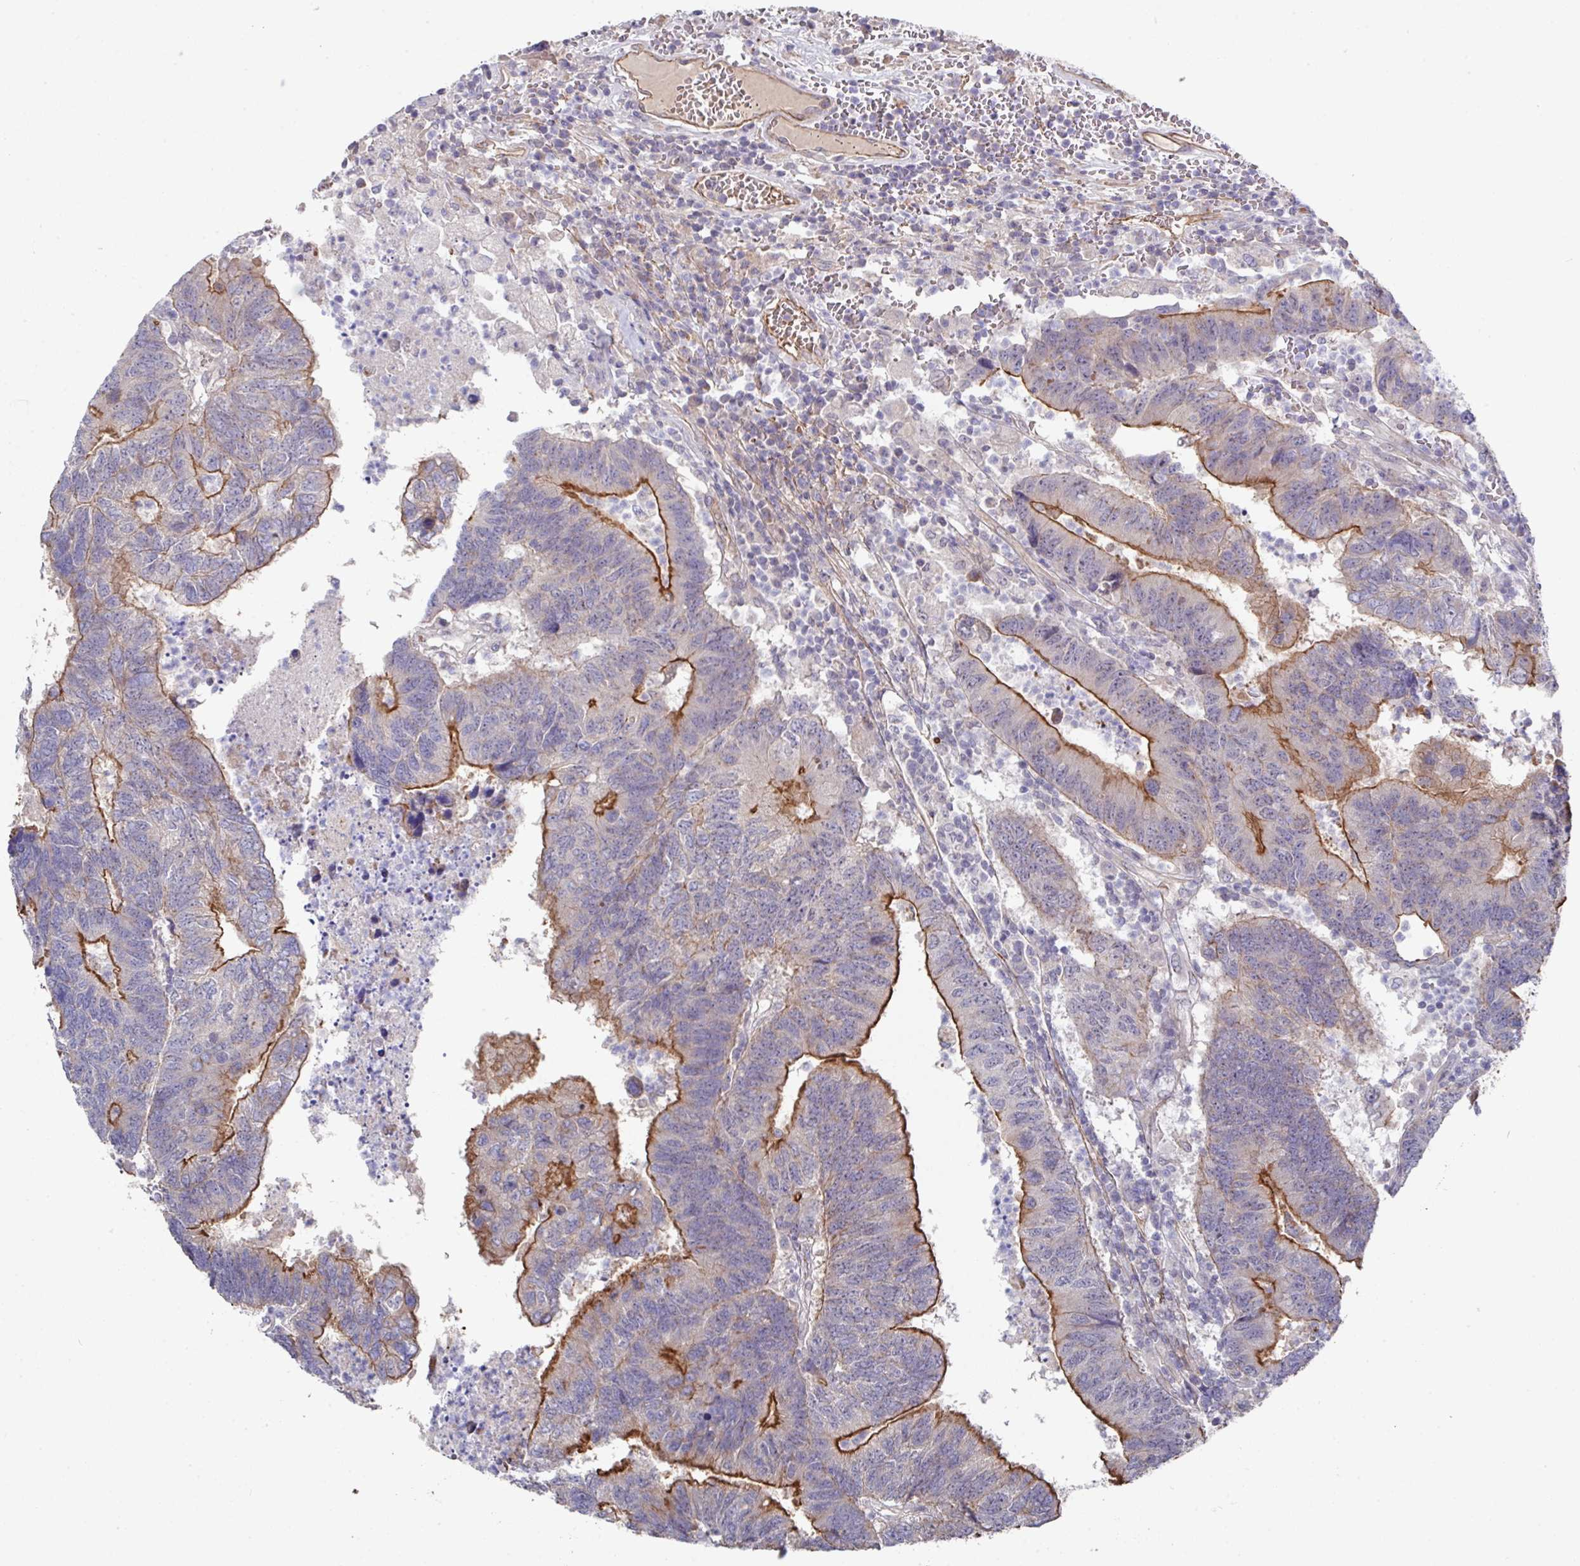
{"staining": {"intensity": "strong", "quantity": "25%-75%", "location": "cytoplasmic/membranous"}, "tissue": "colorectal cancer", "cell_type": "Tumor cells", "image_type": "cancer", "snomed": [{"axis": "morphology", "description": "Adenocarcinoma, NOS"}, {"axis": "topography", "description": "Colon"}], "caption": "DAB (3,3'-diaminobenzidine) immunohistochemical staining of colorectal cancer (adenocarcinoma) shows strong cytoplasmic/membranous protein staining in approximately 25%-75% of tumor cells.", "gene": "PRR5", "patient": {"sex": "female", "age": 48}}